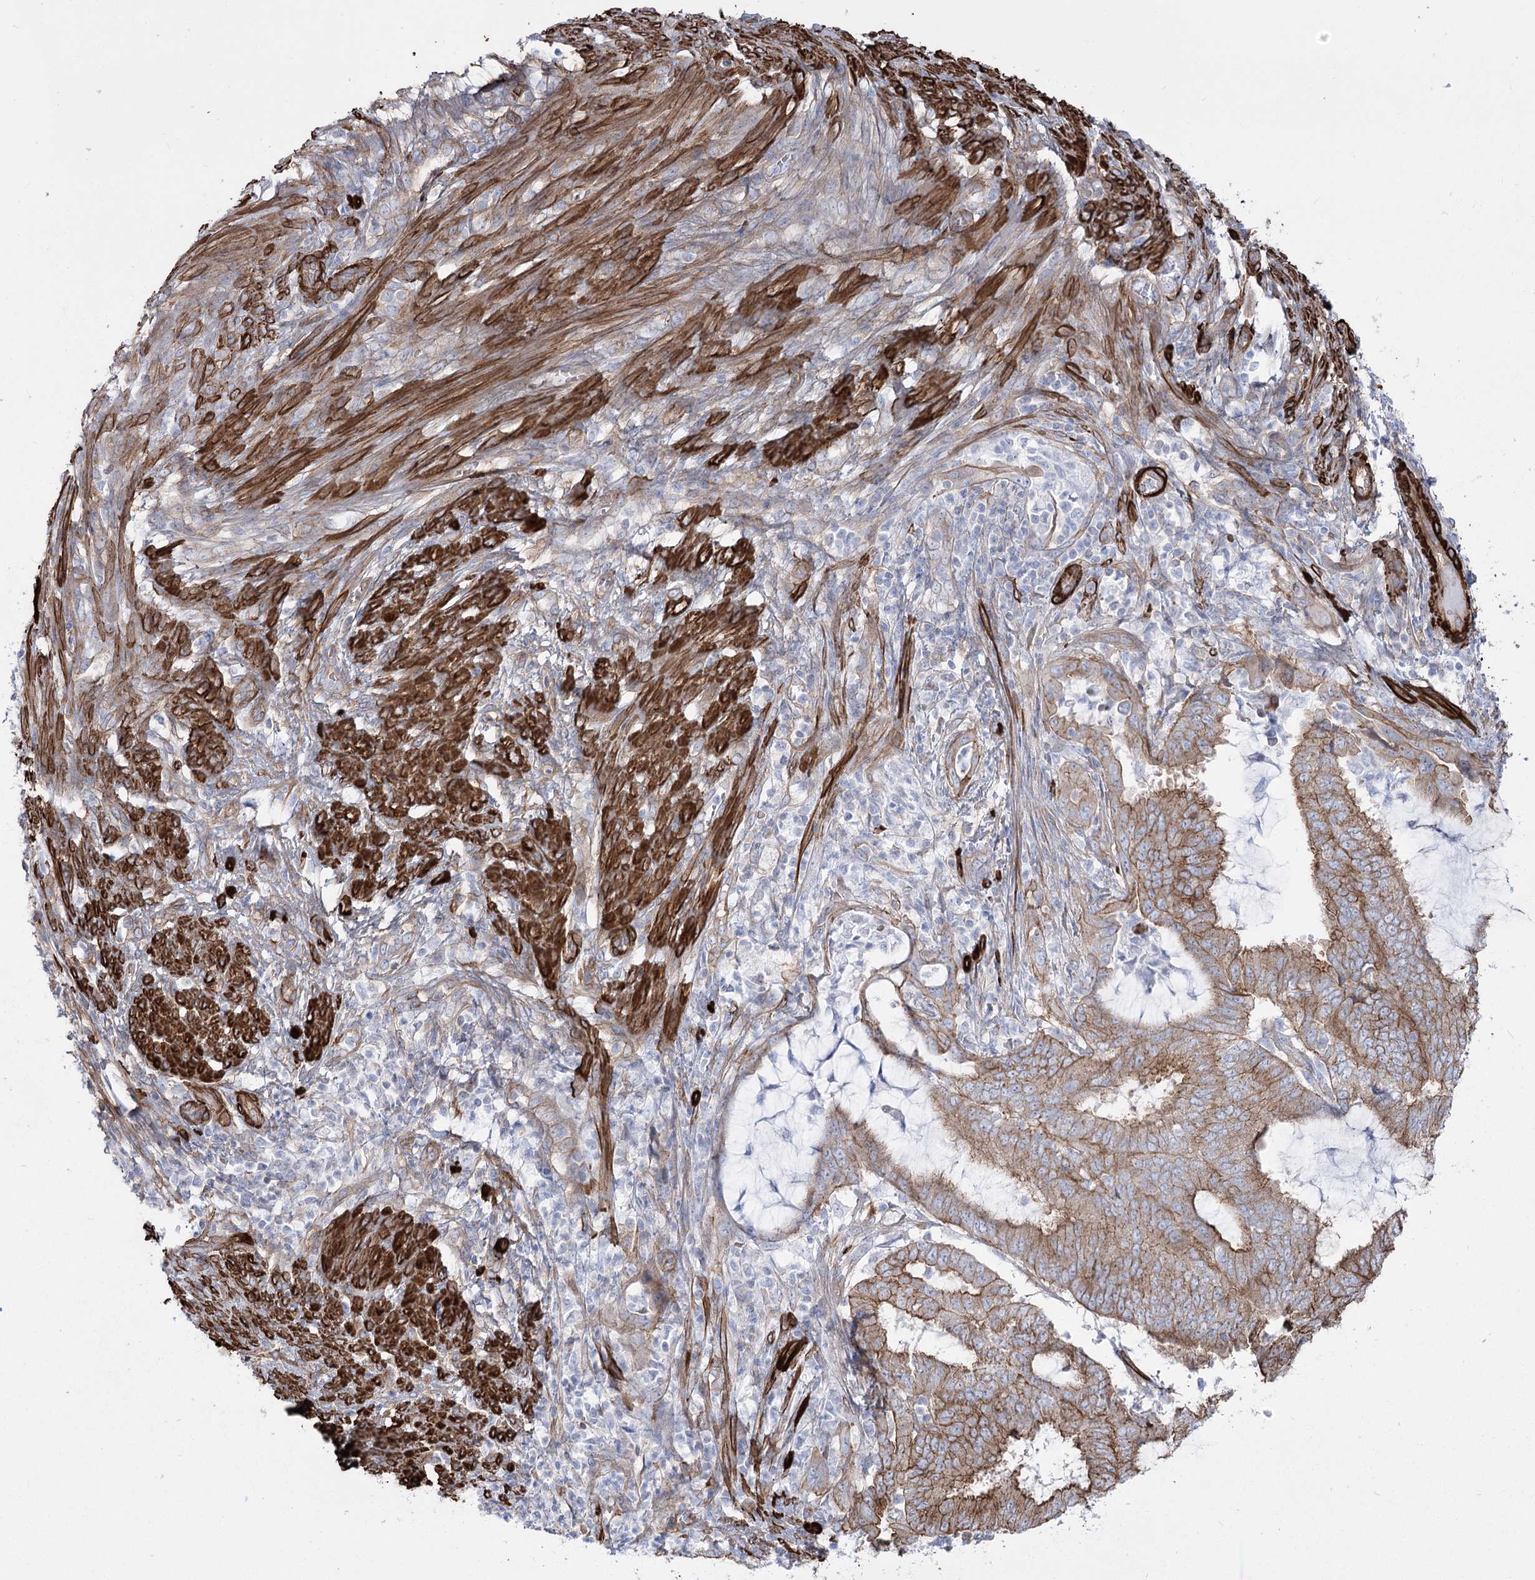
{"staining": {"intensity": "moderate", "quantity": ">75%", "location": "cytoplasmic/membranous"}, "tissue": "endometrial cancer", "cell_type": "Tumor cells", "image_type": "cancer", "snomed": [{"axis": "morphology", "description": "Adenocarcinoma, NOS"}, {"axis": "topography", "description": "Endometrium"}], "caption": "This photomicrograph shows IHC staining of endometrial cancer (adenocarcinoma), with medium moderate cytoplasmic/membranous staining in approximately >75% of tumor cells.", "gene": "PLEKHA5", "patient": {"sex": "female", "age": 51}}